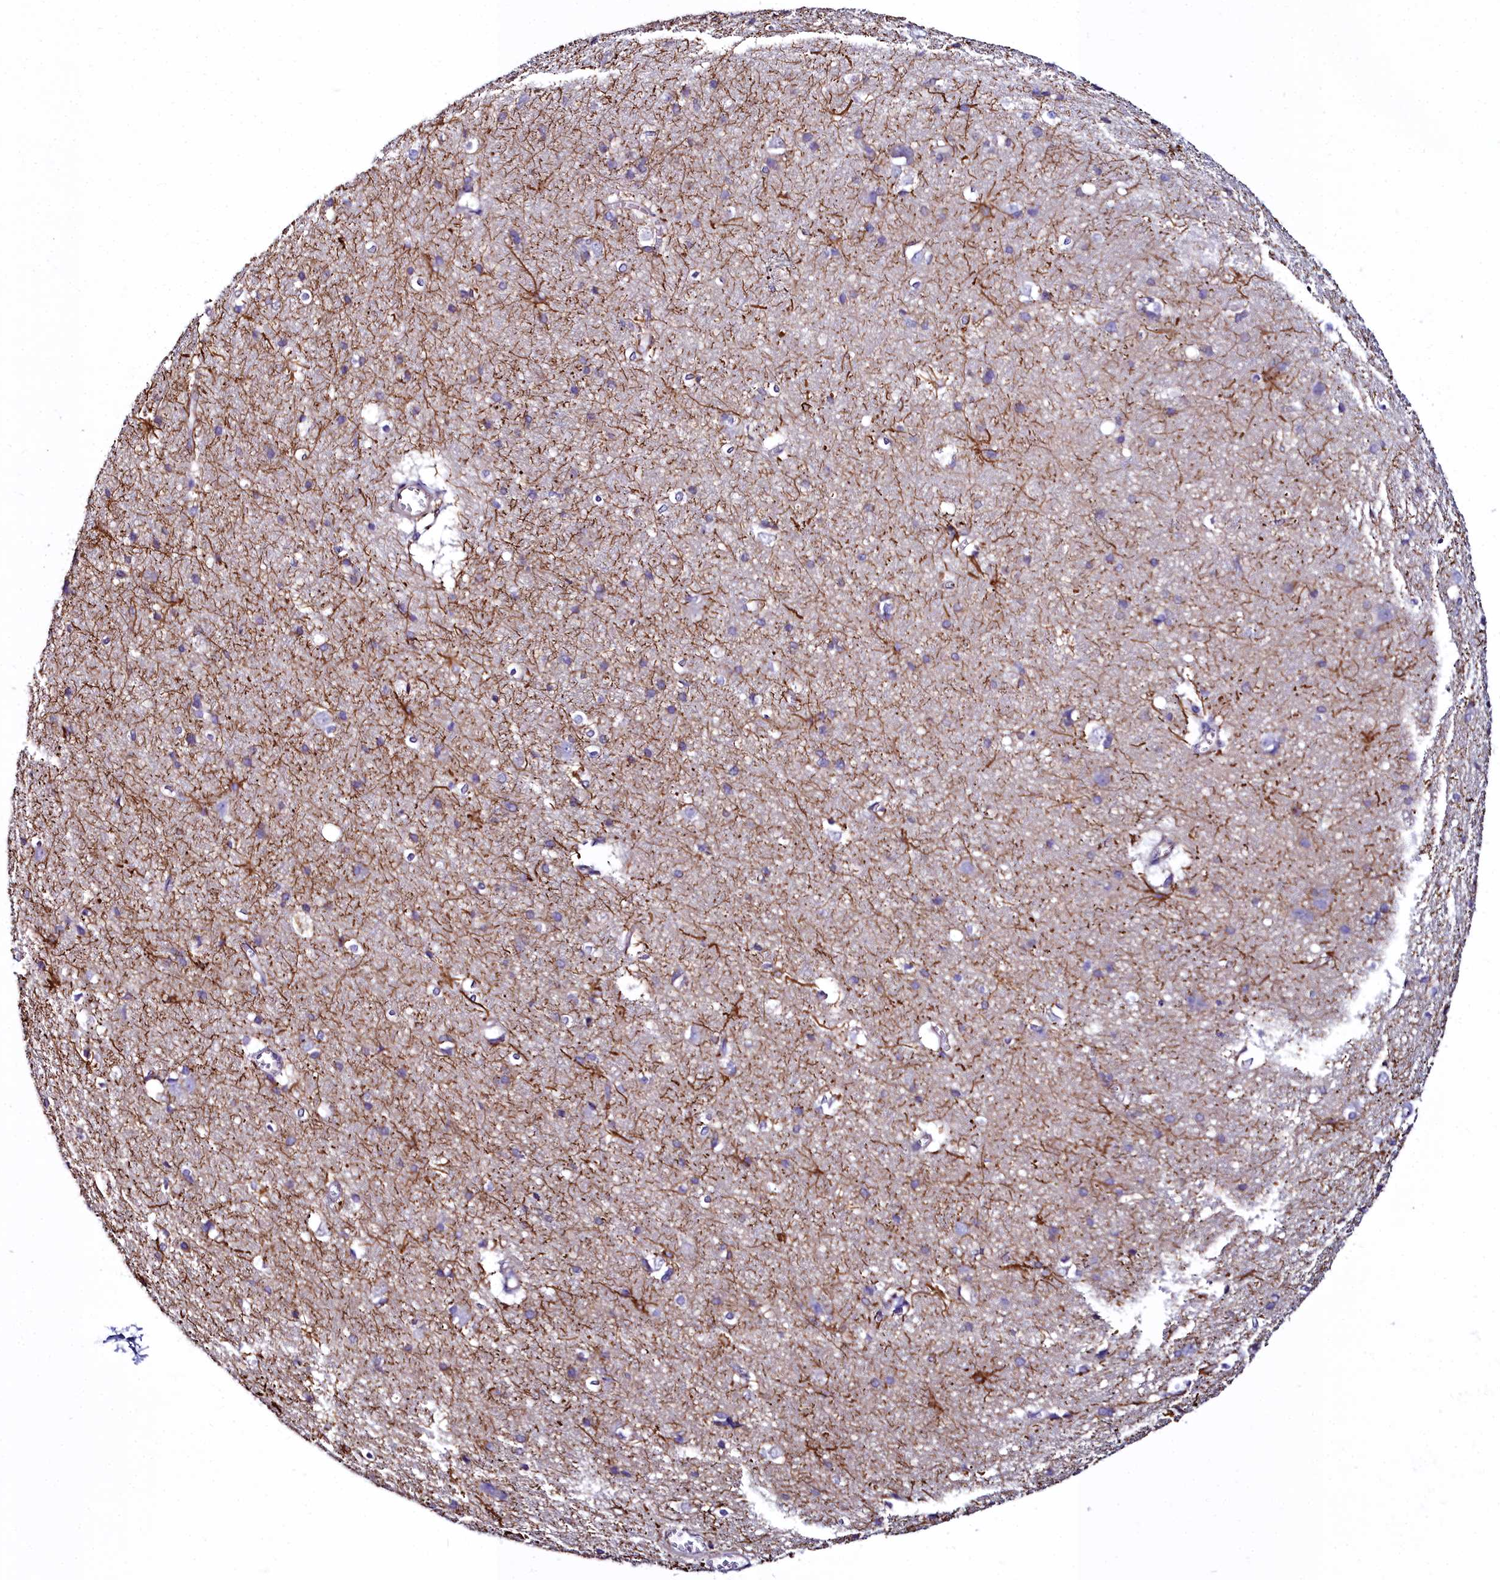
{"staining": {"intensity": "moderate", "quantity": "25%-75%", "location": "cytoplasmic/membranous"}, "tissue": "cerebral cortex", "cell_type": "Endothelial cells", "image_type": "normal", "snomed": [{"axis": "morphology", "description": "Normal tissue, NOS"}, {"axis": "topography", "description": "Cerebral cortex"}], "caption": "Immunohistochemical staining of benign cerebral cortex demonstrates 25%-75% levels of moderate cytoplasmic/membranous protein positivity in approximately 25%-75% of endothelial cells.", "gene": "FADS3", "patient": {"sex": "male", "age": 54}}